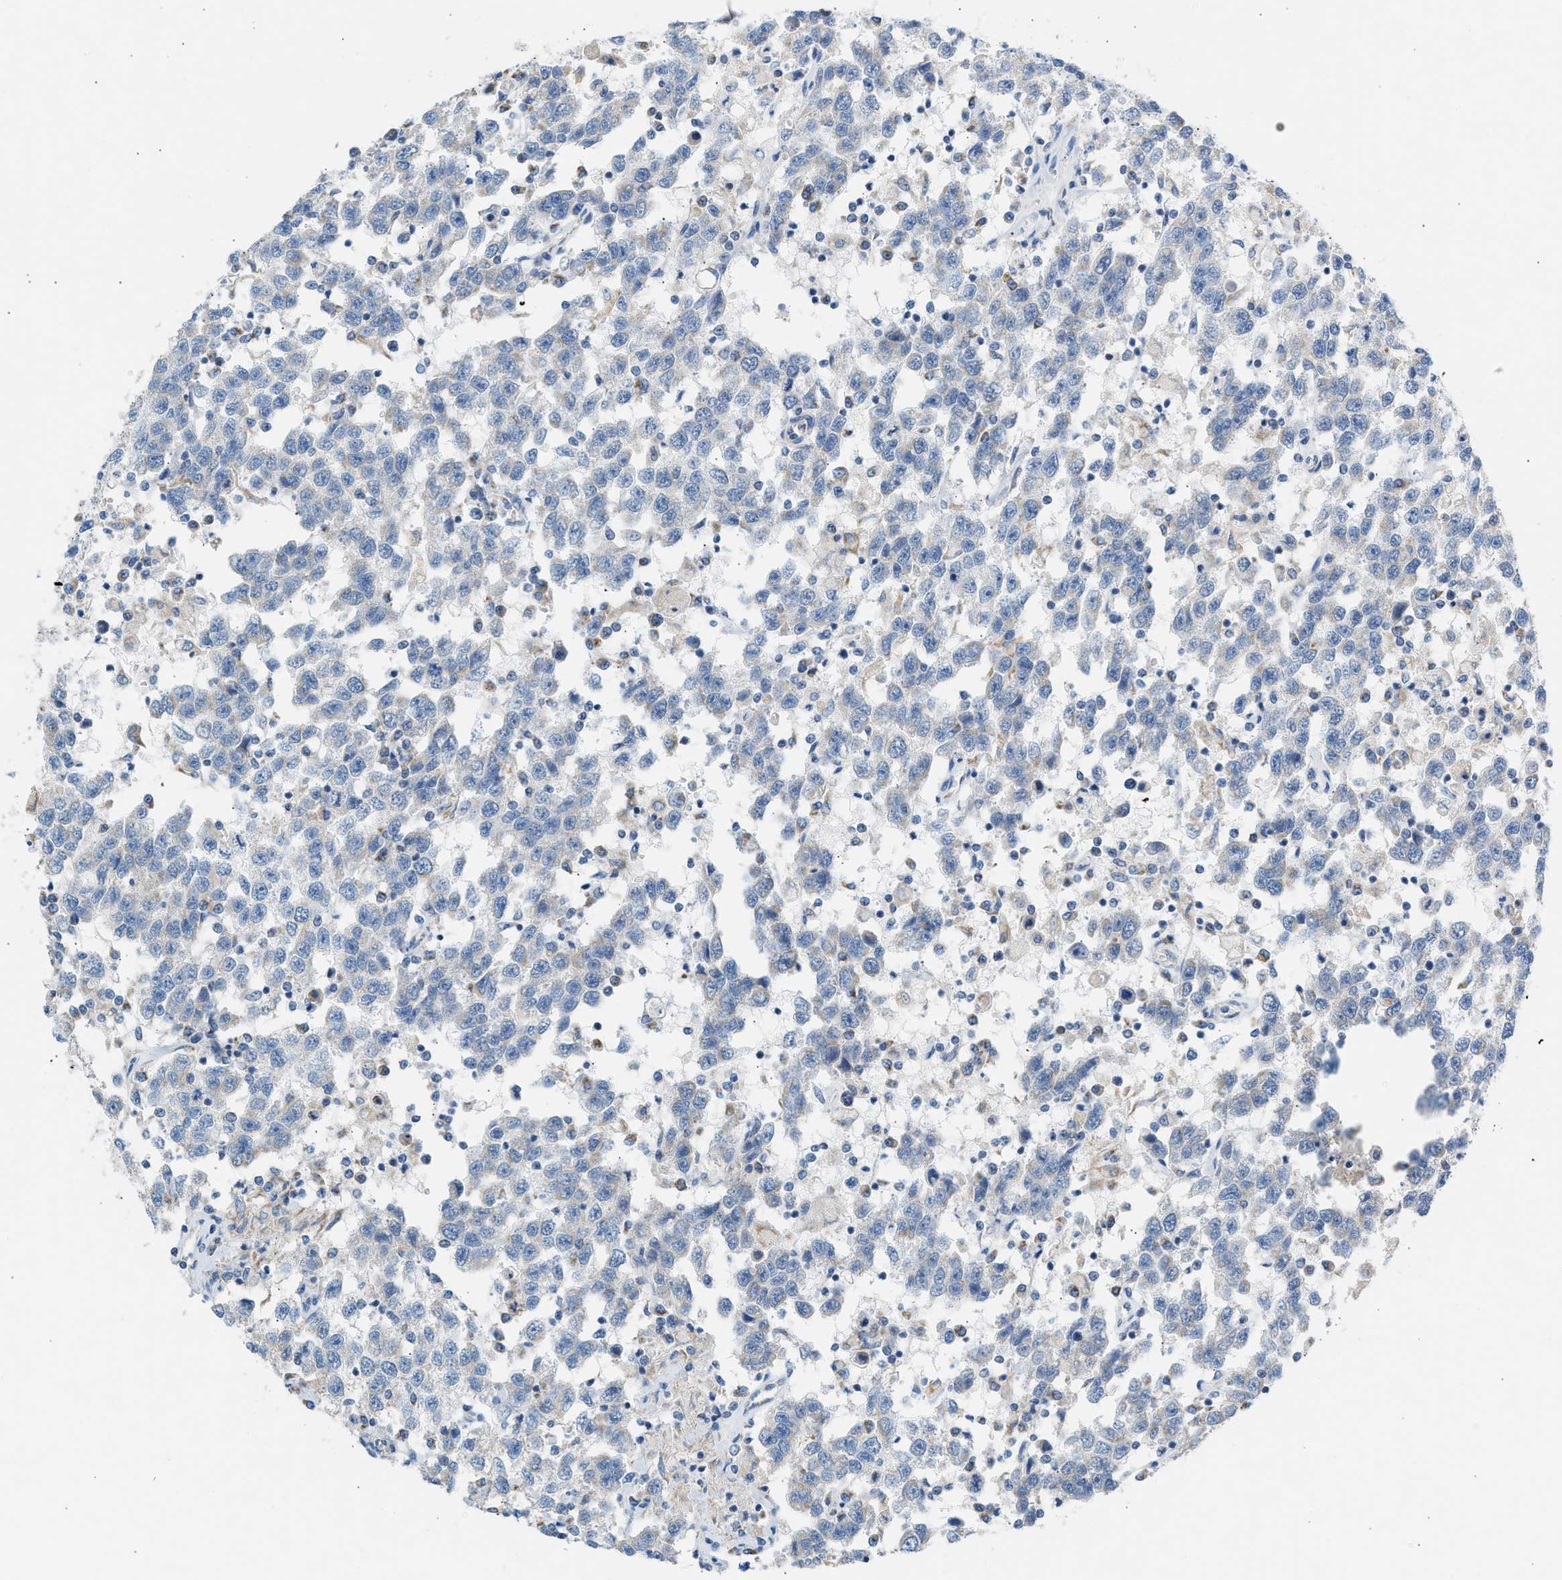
{"staining": {"intensity": "weak", "quantity": "<25%", "location": "cytoplasmic/membranous"}, "tissue": "testis cancer", "cell_type": "Tumor cells", "image_type": "cancer", "snomed": [{"axis": "morphology", "description": "Seminoma, NOS"}, {"axis": "topography", "description": "Testis"}], "caption": "Immunohistochemistry (IHC) micrograph of human testis cancer (seminoma) stained for a protein (brown), which demonstrates no staining in tumor cells.", "gene": "NDUFS8", "patient": {"sex": "male", "age": 41}}